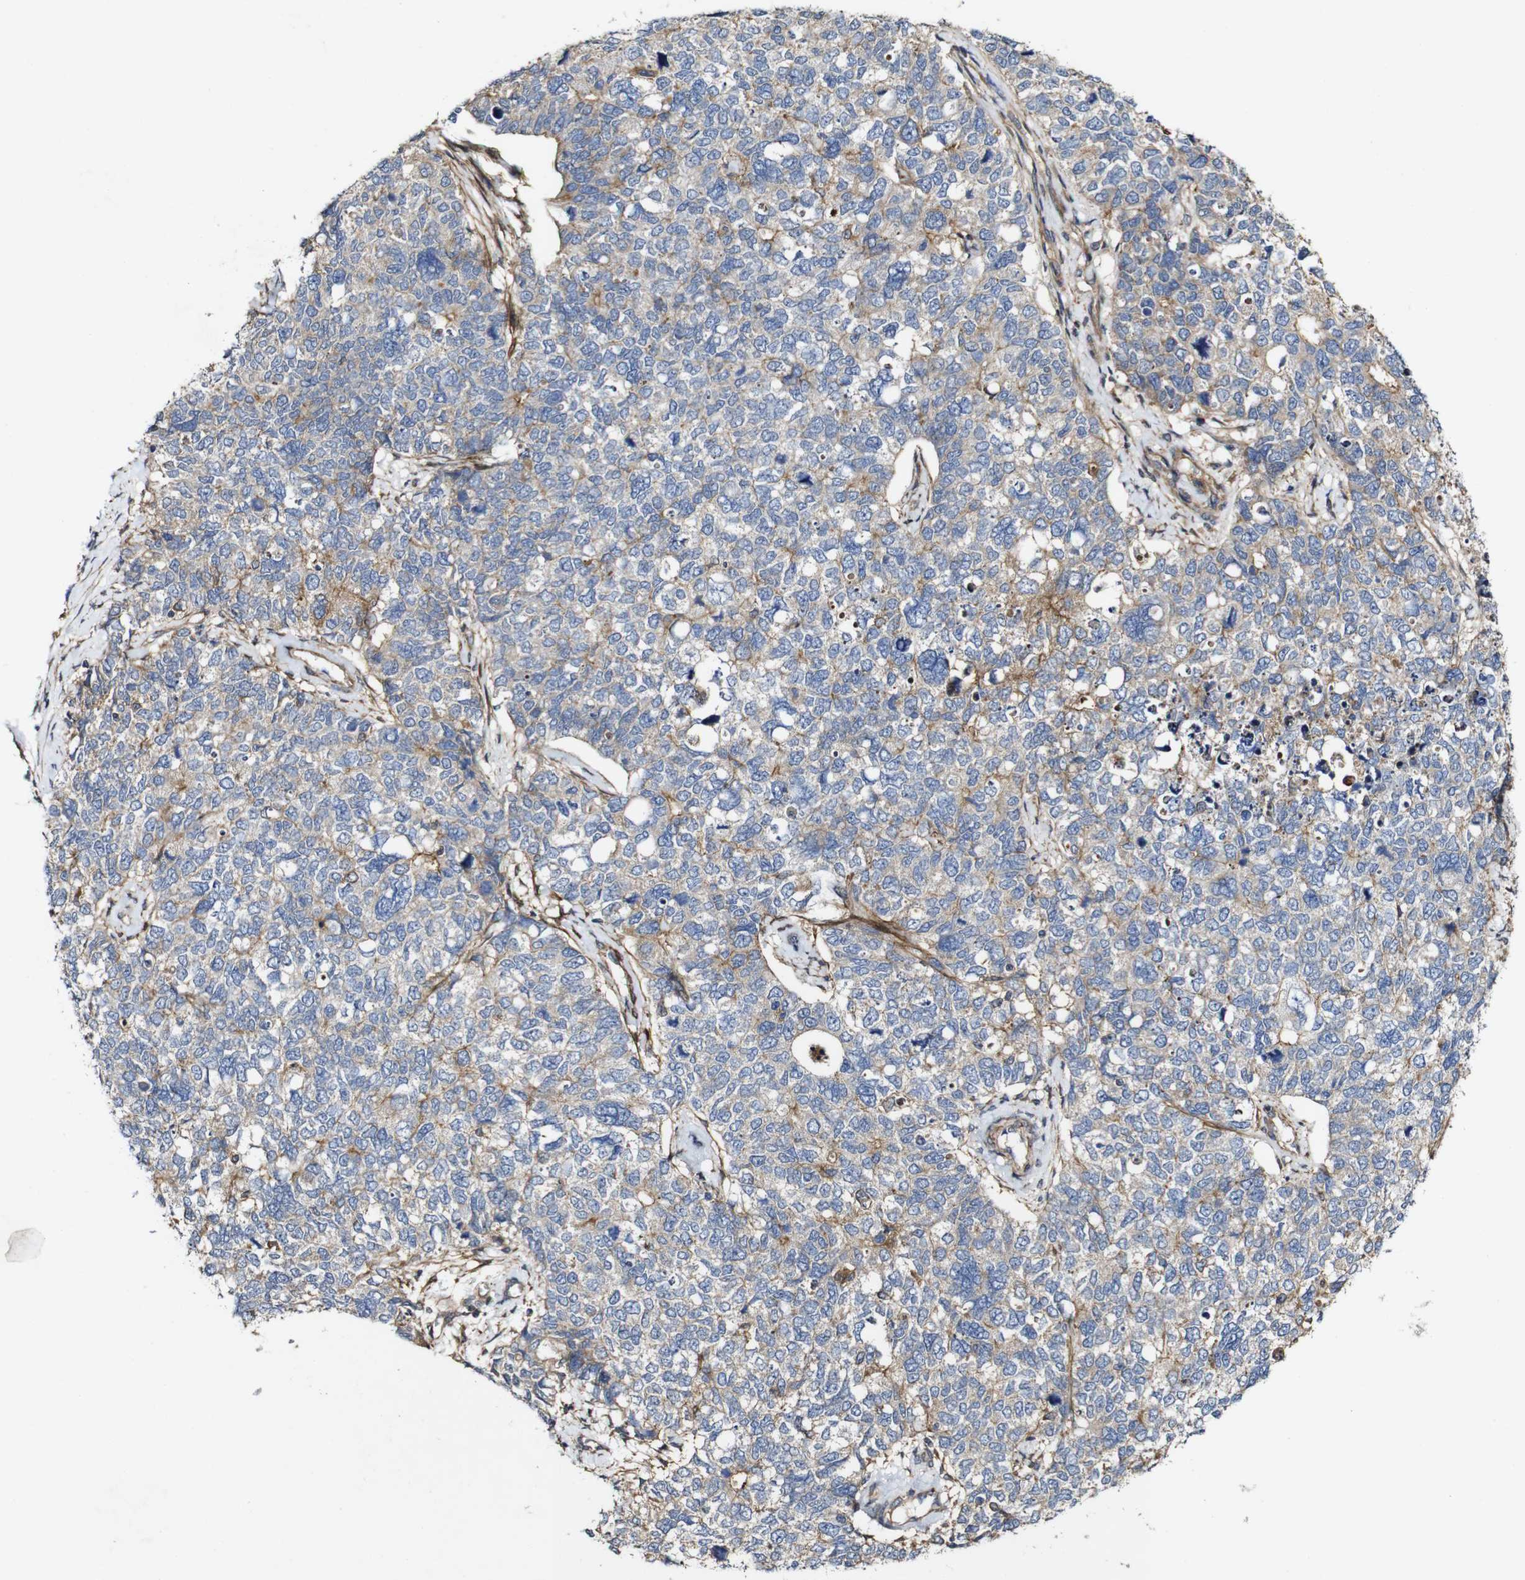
{"staining": {"intensity": "weak", "quantity": "25%-75%", "location": "cytoplasmic/membranous"}, "tissue": "cervical cancer", "cell_type": "Tumor cells", "image_type": "cancer", "snomed": [{"axis": "morphology", "description": "Squamous cell carcinoma, NOS"}, {"axis": "topography", "description": "Cervix"}], "caption": "DAB (3,3'-diaminobenzidine) immunohistochemical staining of cervical cancer exhibits weak cytoplasmic/membranous protein positivity in approximately 25%-75% of tumor cells. (brown staining indicates protein expression, while blue staining denotes nuclei).", "gene": "GSDME", "patient": {"sex": "female", "age": 63}}